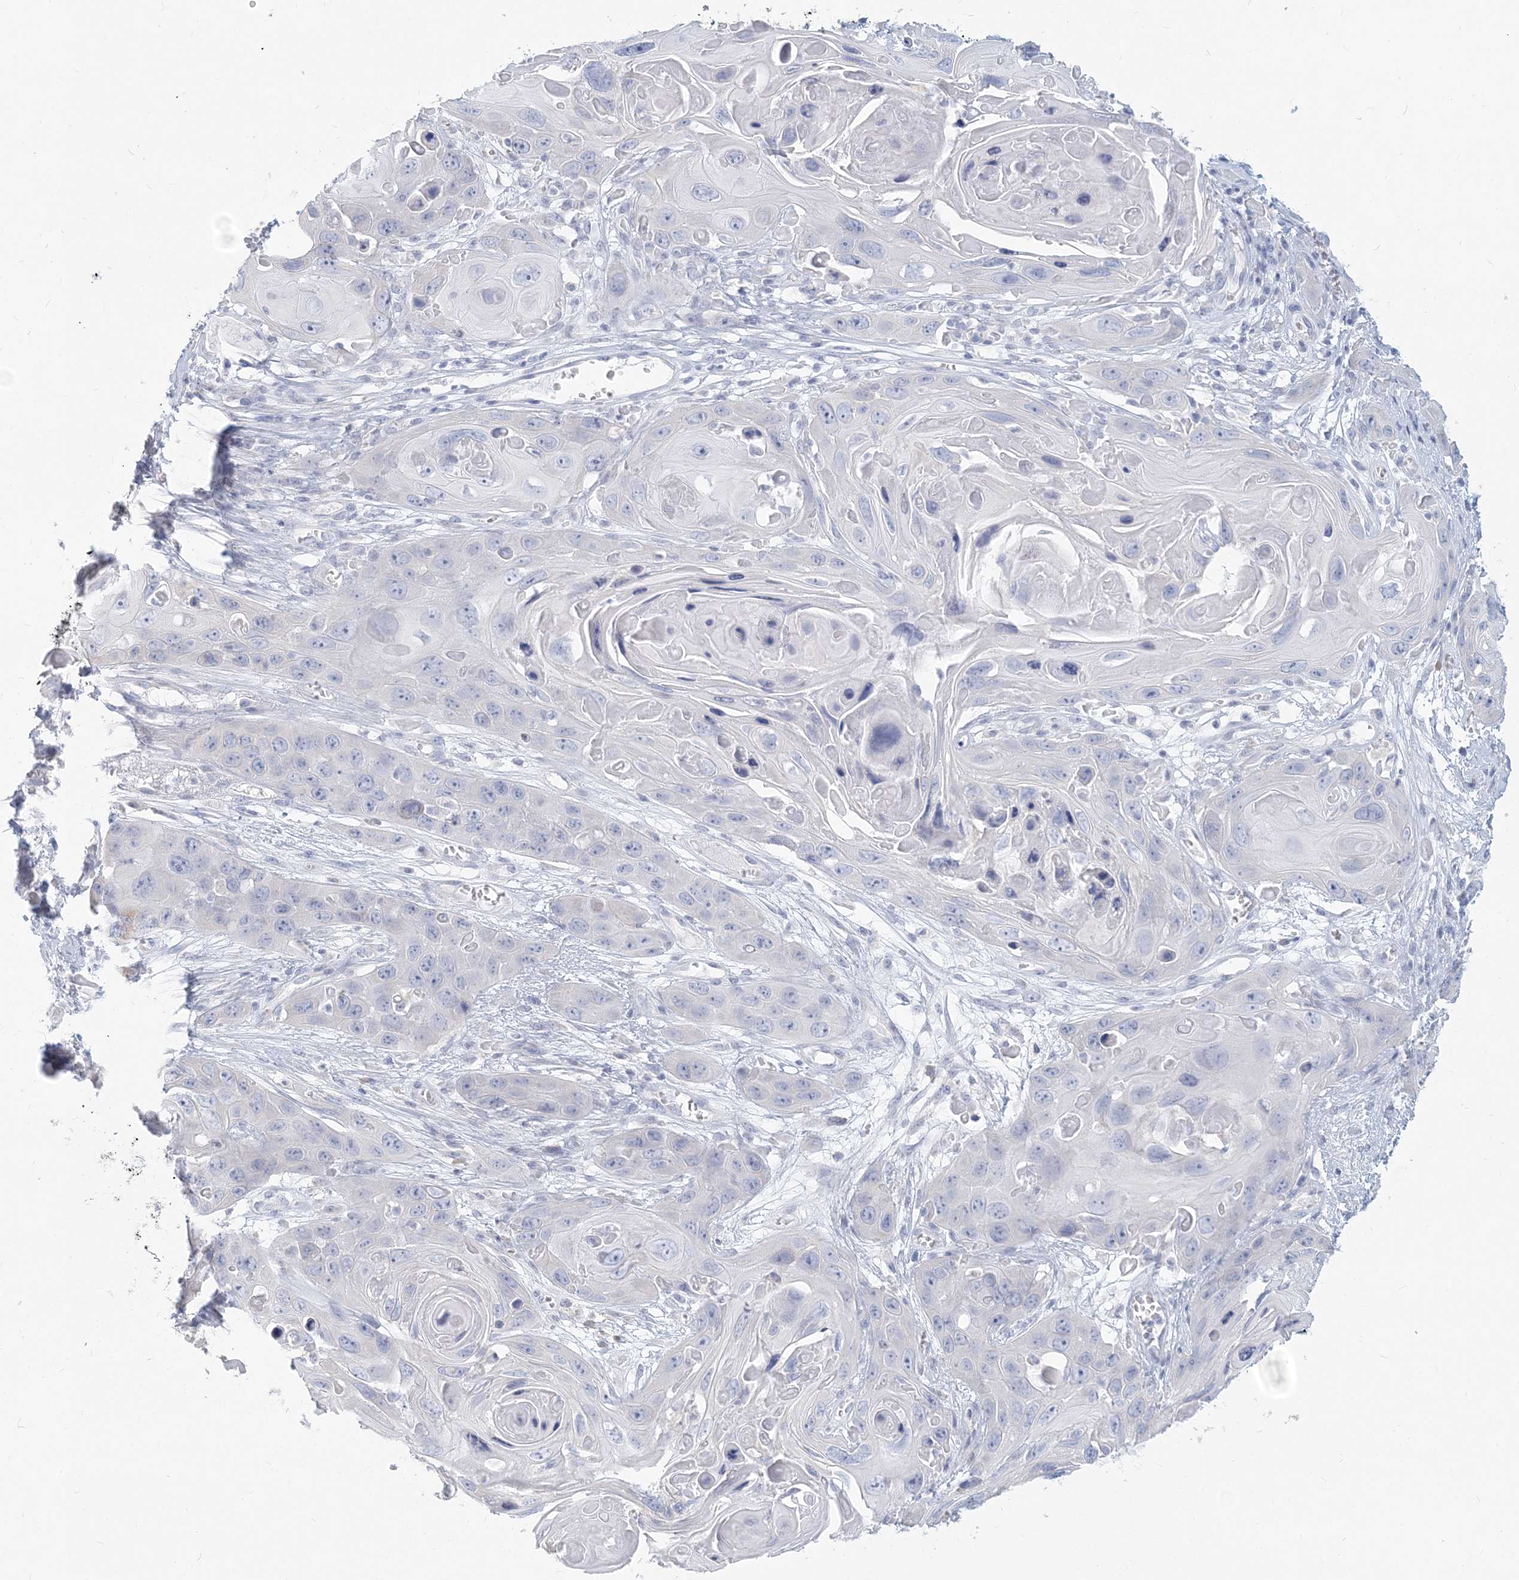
{"staining": {"intensity": "negative", "quantity": "none", "location": "none"}, "tissue": "skin cancer", "cell_type": "Tumor cells", "image_type": "cancer", "snomed": [{"axis": "morphology", "description": "Squamous cell carcinoma, NOS"}, {"axis": "topography", "description": "Skin"}], "caption": "This histopathology image is of squamous cell carcinoma (skin) stained with immunohistochemistry (IHC) to label a protein in brown with the nuclei are counter-stained blue. There is no staining in tumor cells. (Stains: DAB (3,3'-diaminobenzidine) IHC with hematoxylin counter stain, Microscopy: brightfield microscopy at high magnification).", "gene": "CSN1S1", "patient": {"sex": "male", "age": 55}}